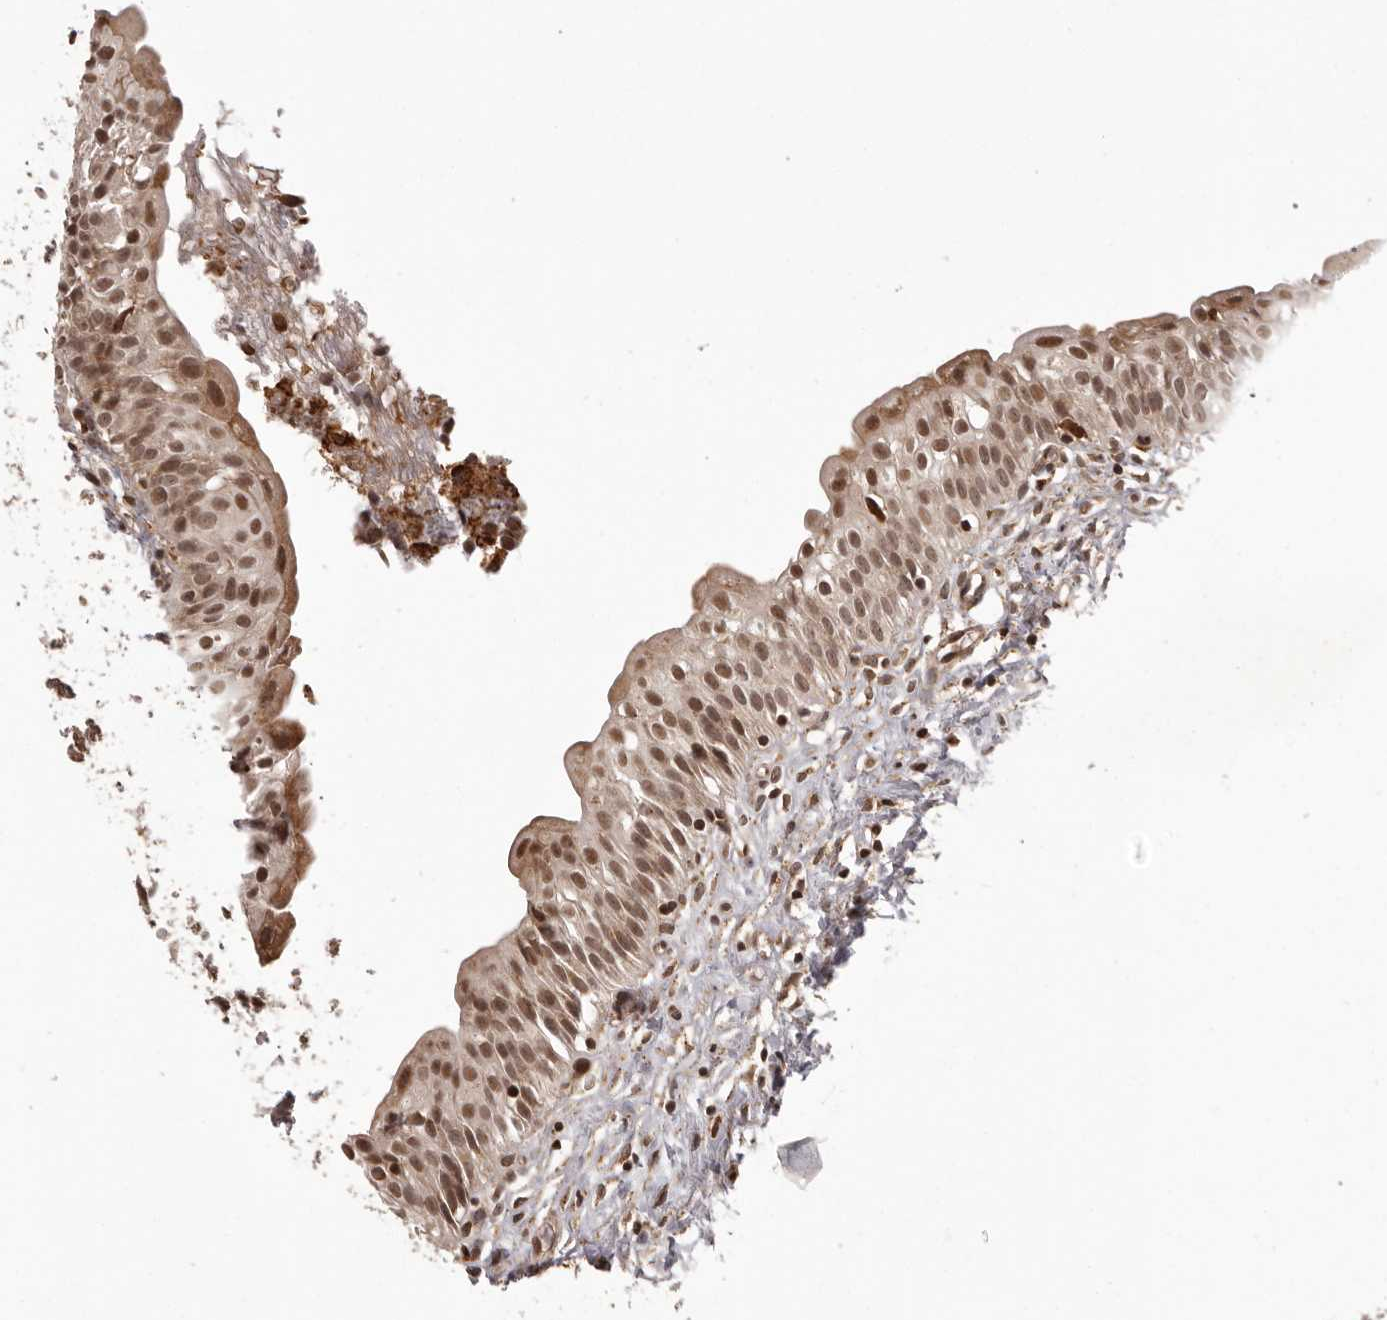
{"staining": {"intensity": "moderate", "quantity": ">75%", "location": "cytoplasmic/membranous,nuclear"}, "tissue": "urinary bladder", "cell_type": "Urothelial cells", "image_type": "normal", "snomed": [{"axis": "morphology", "description": "Normal tissue, NOS"}, {"axis": "topography", "description": "Urinary bladder"}], "caption": "Urothelial cells exhibit medium levels of moderate cytoplasmic/membranous,nuclear expression in about >75% of cells in benign urinary bladder.", "gene": "IL32", "patient": {"sex": "male", "age": 51}}